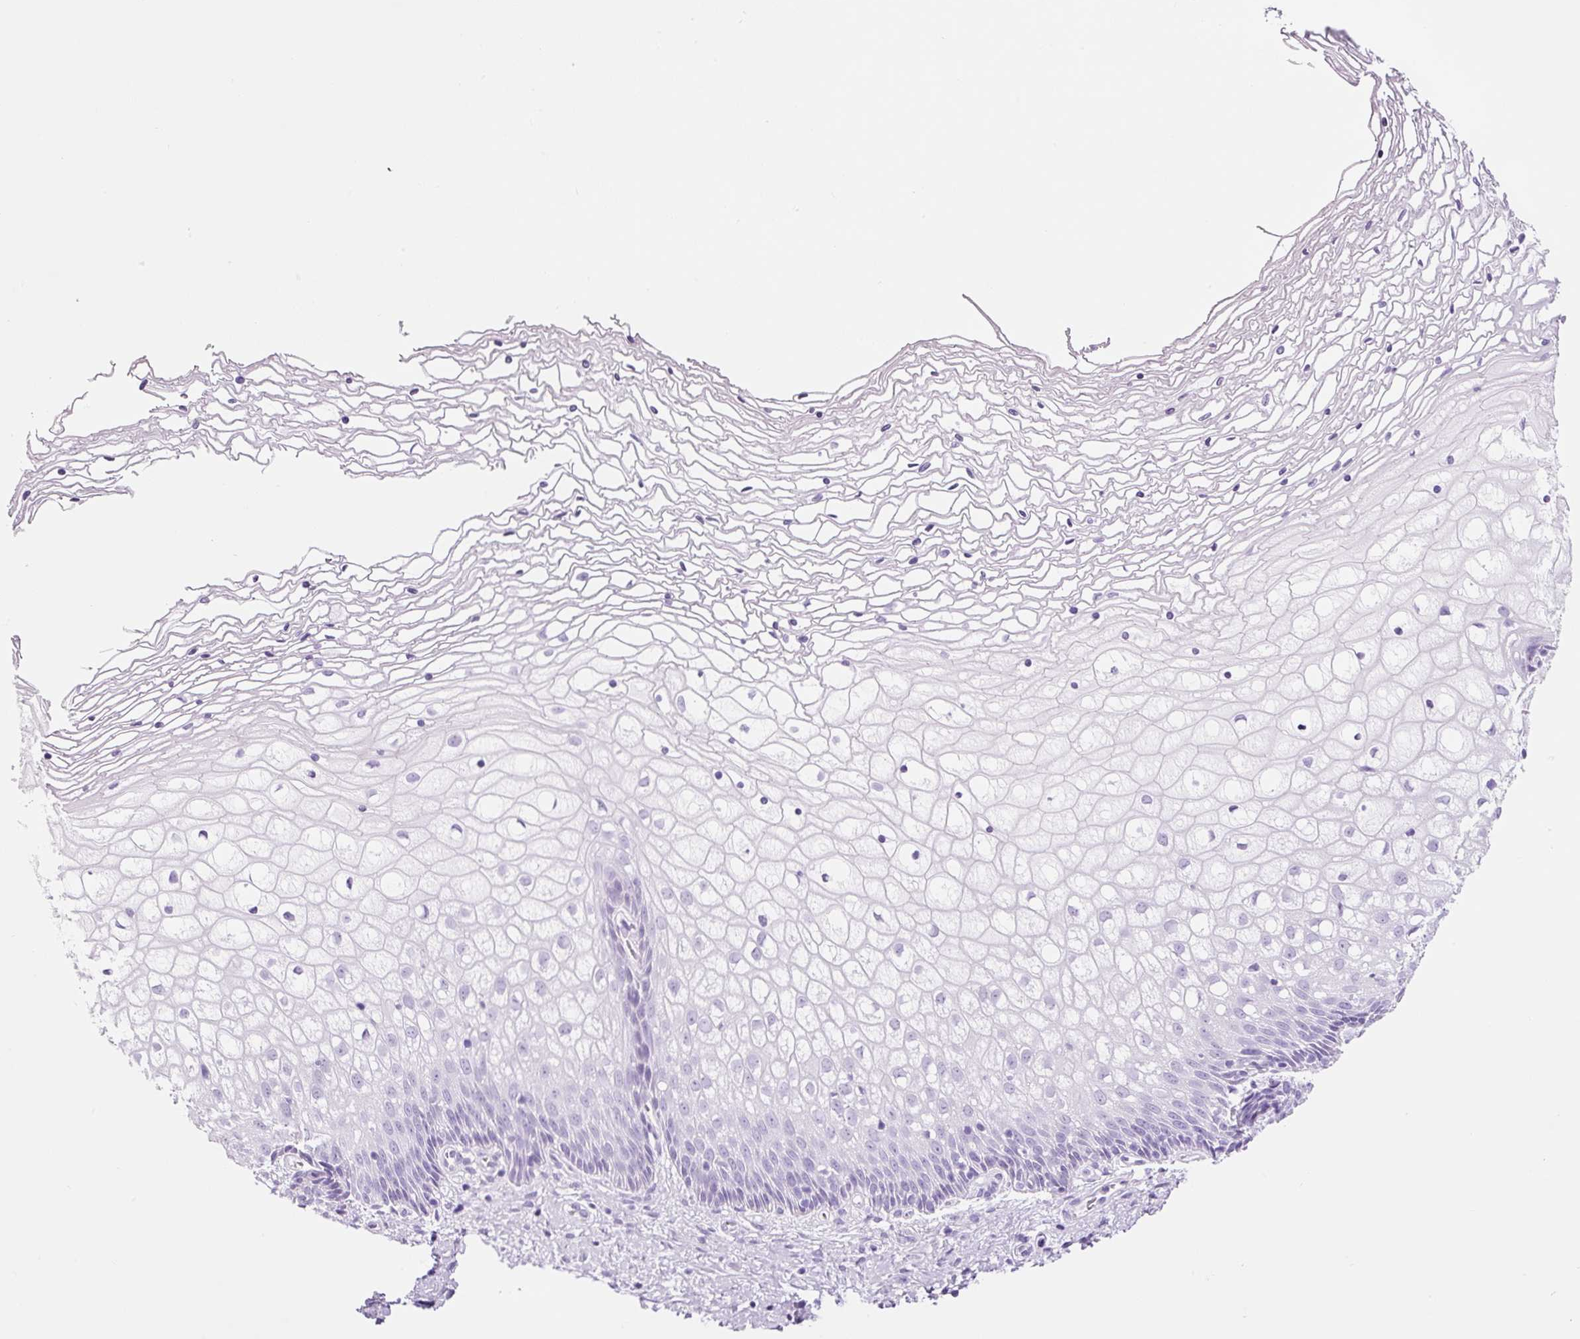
{"staining": {"intensity": "negative", "quantity": "none", "location": "none"}, "tissue": "cervix", "cell_type": "Glandular cells", "image_type": "normal", "snomed": [{"axis": "morphology", "description": "Normal tissue, NOS"}, {"axis": "topography", "description": "Cervix"}], "caption": "This is an immunohistochemistry (IHC) micrograph of benign cervix. There is no expression in glandular cells.", "gene": "ADSS1", "patient": {"sex": "female", "age": 36}}